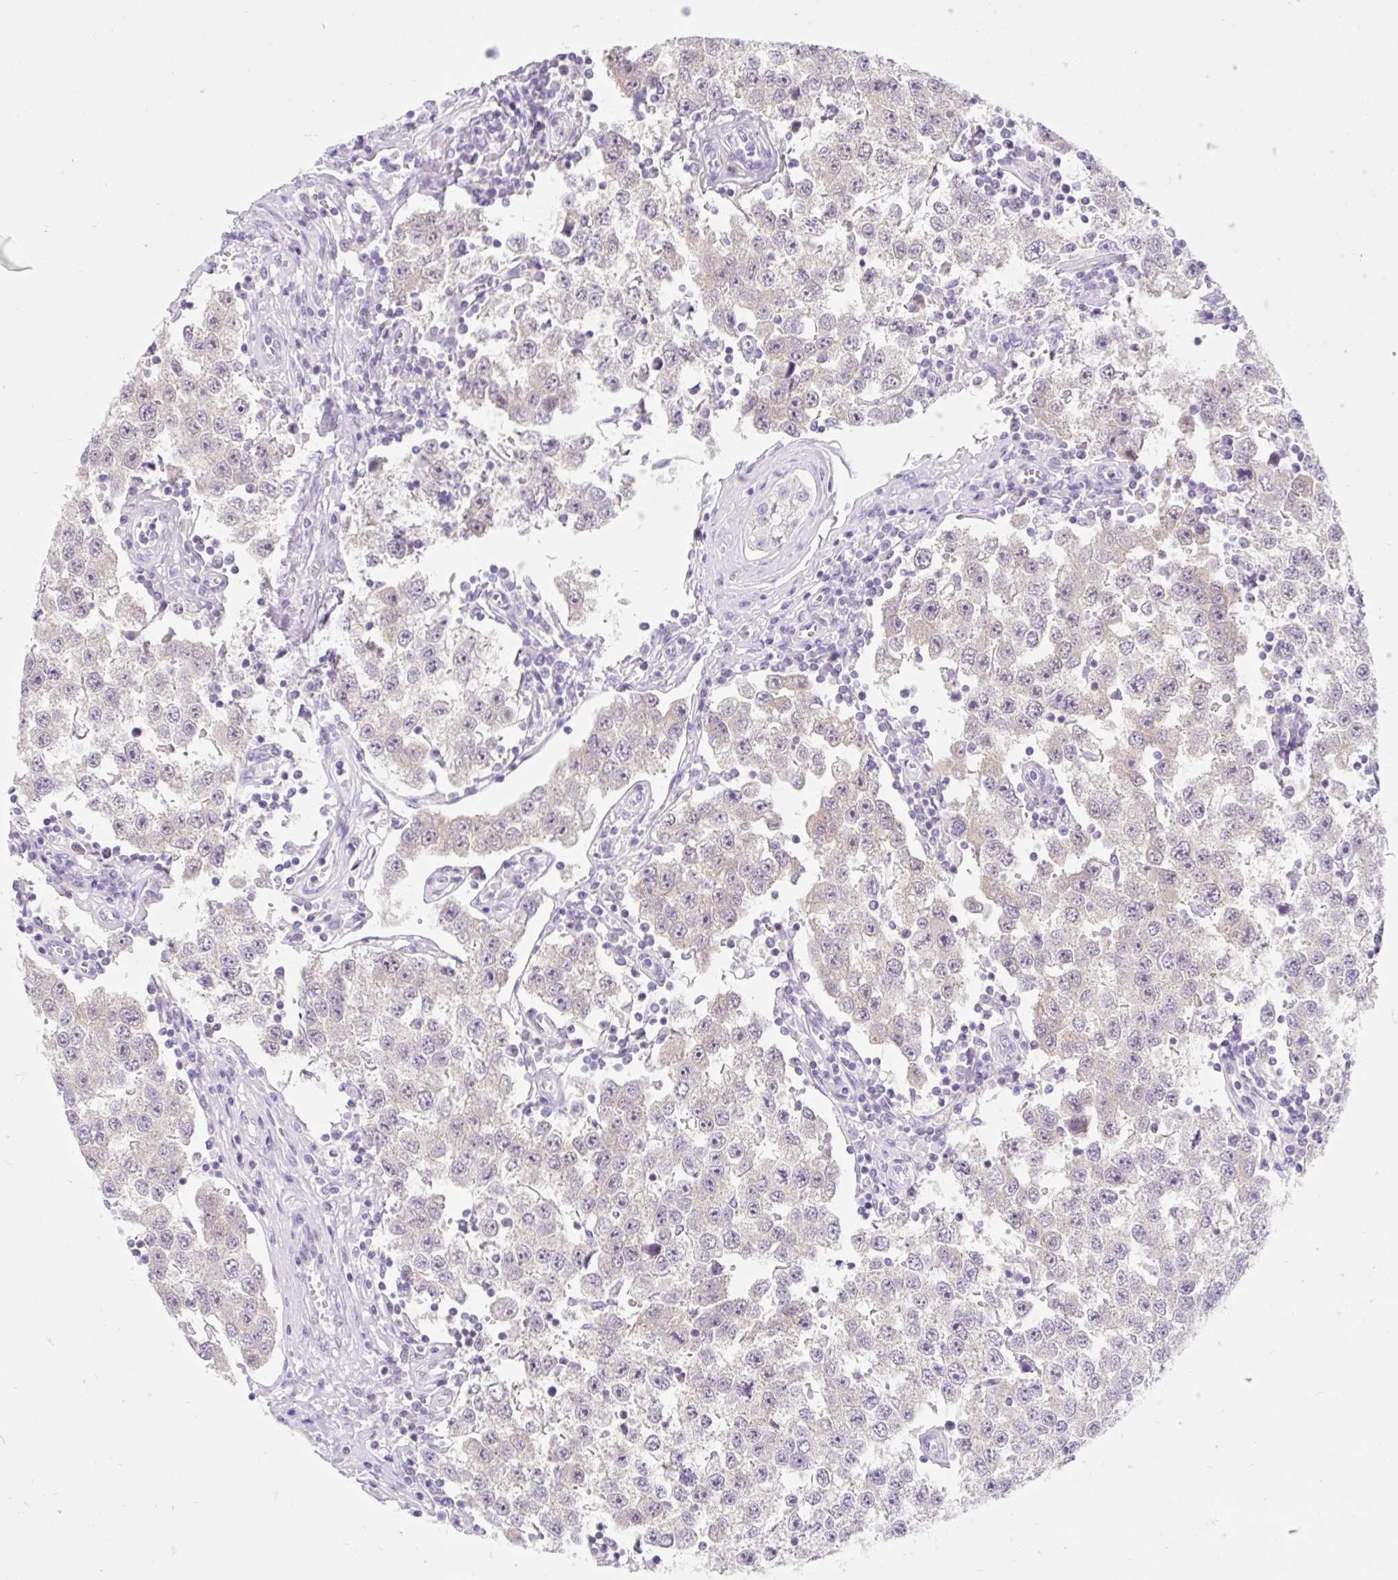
{"staining": {"intensity": "negative", "quantity": "none", "location": "none"}, "tissue": "testis cancer", "cell_type": "Tumor cells", "image_type": "cancer", "snomed": [{"axis": "morphology", "description": "Seminoma, NOS"}, {"axis": "topography", "description": "Testis"}], "caption": "Immunohistochemistry (IHC) photomicrograph of human testis seminoma stained for a protein (brown), which reveals no expression in tumor cells.", "gene": "ITPK1", "patient": {"sex": "male", "age": 34}}